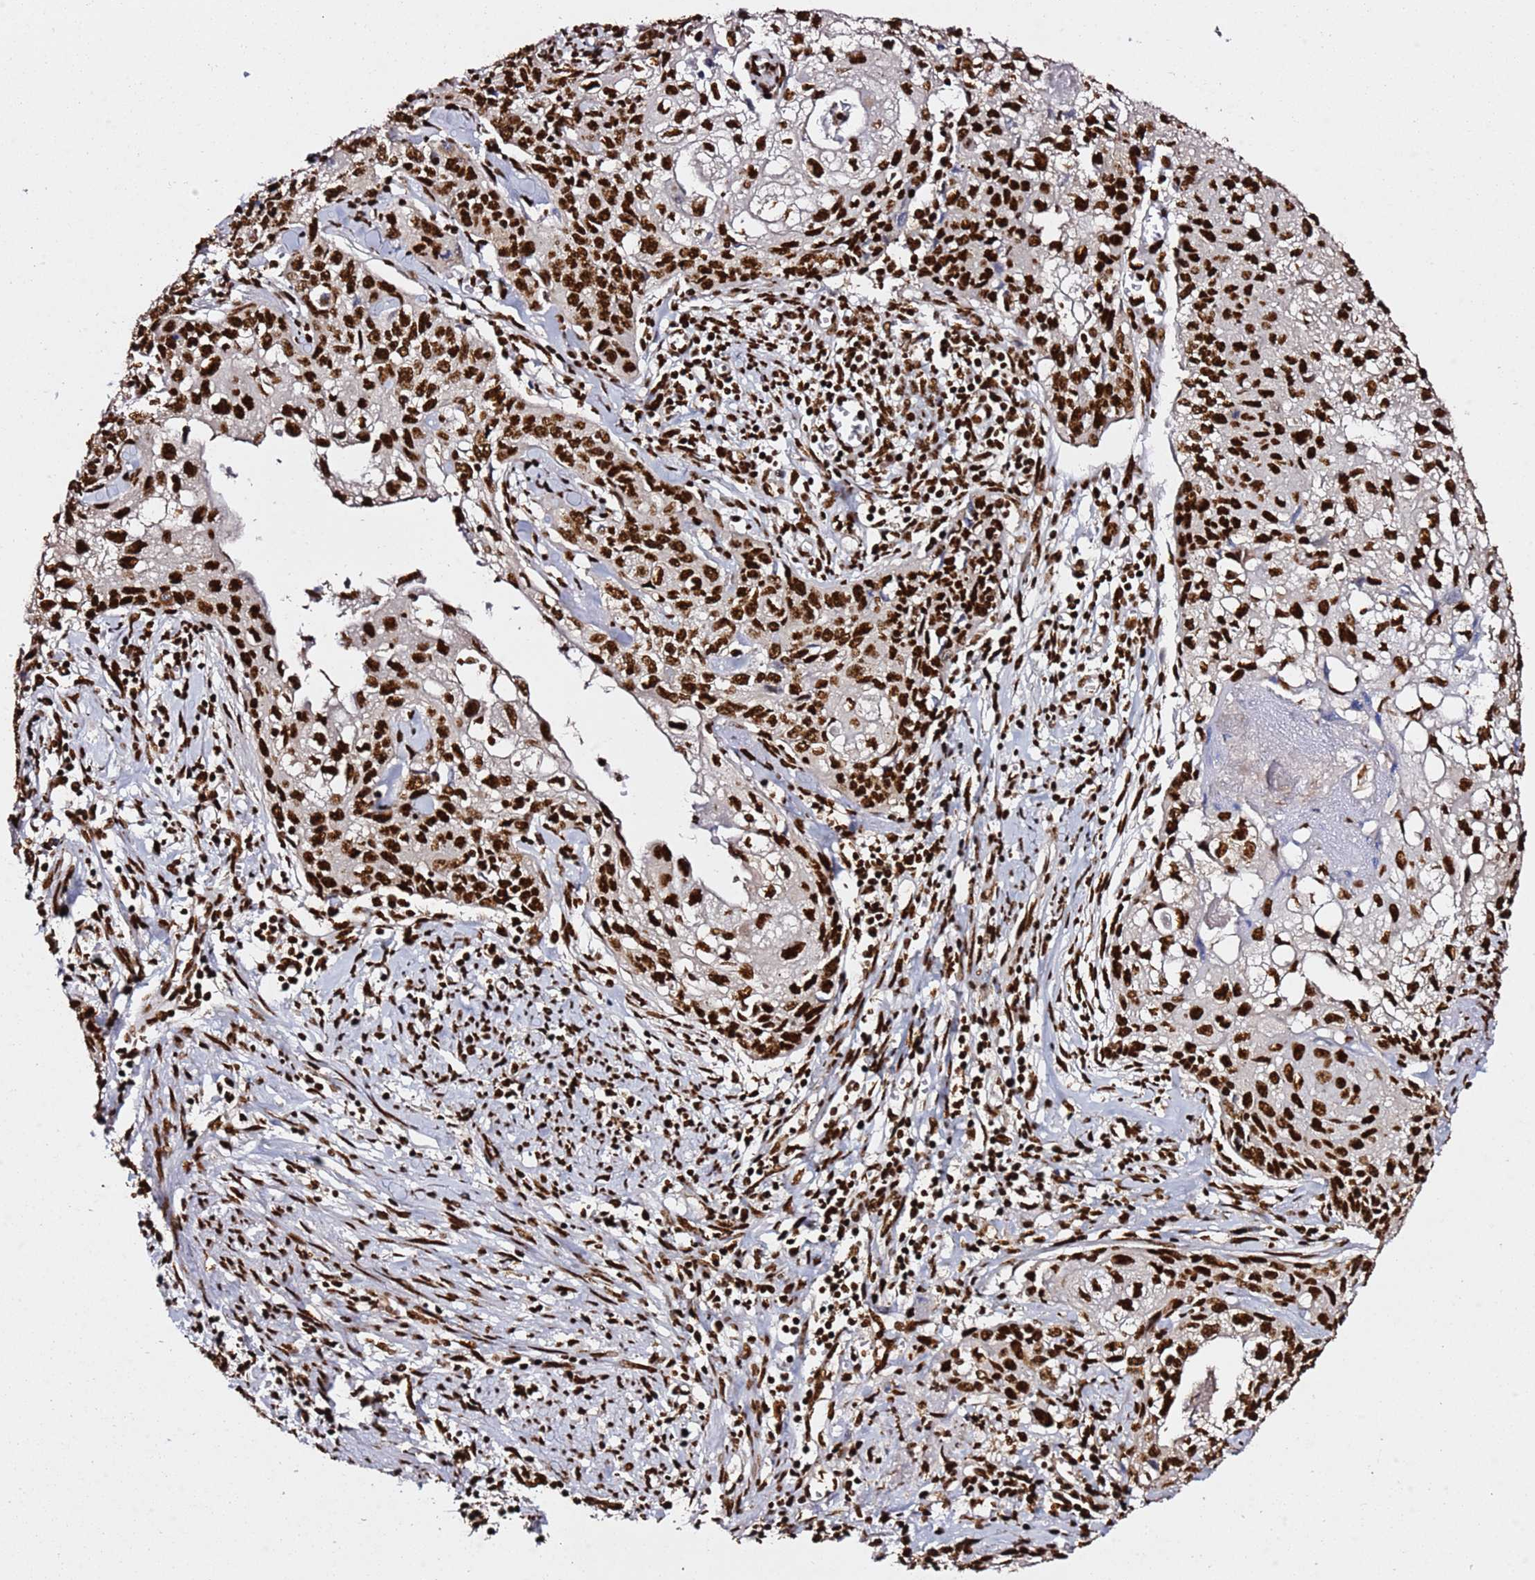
{"staining": {"intensity": "strong", "quantity": ">75%", "location": "nuclear"}, "tissue": "cervical cancer", "cell_type": "Tumor cells", "image_type": "cancer", "snomed": [{"axis": "morphology", "description": "Squamous cell carcinoma, NOS"}, {"axis": "topography", "description": "Cervix"}], "caption": "Brown immunohistochemical staining in human cervical squamous cell carcinoma exhibits strong nuclear positivity in about >75% of tumor cells.", "gene": "C6orf226", "patient": {"sex": "female", "age": 67}}